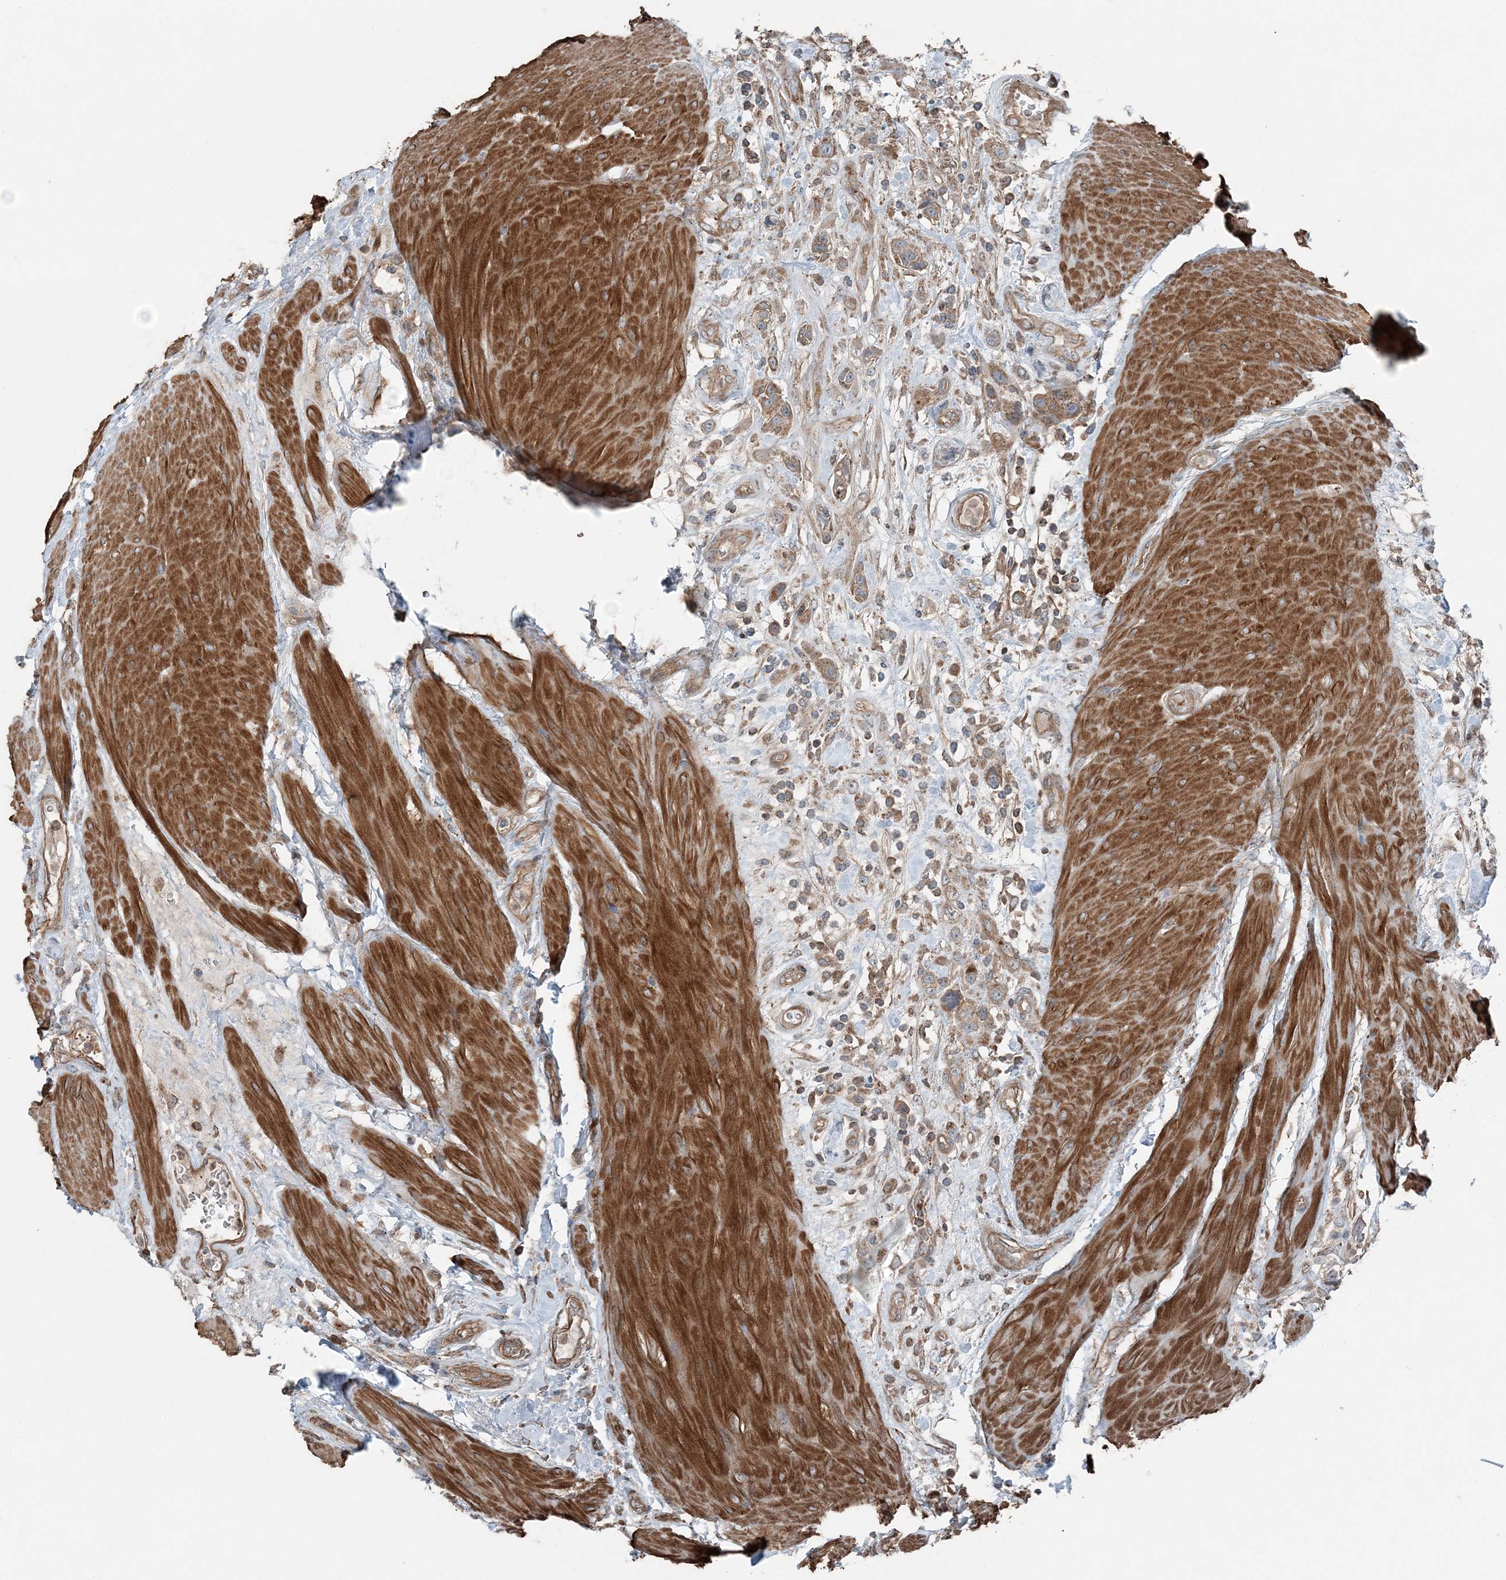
{"staining": {"intensity": "moderate", "quantity": ">75%", "location": "cytoplasmic/membranous"}, "tissue": "urothelial cancer", "cell_type": "Tumor cells", "image_type": "cancer", "snomed": [{"axis": "morphology", "description": "Urothelial carcinoma, High grade"}, {"axis": "topography", "description": "Urinary bladder"}], "caption": "Tumor cells reveal moderate cytoplasmic/membranous expression in approximately >75% of cells in urothelial cancer.", "gene": "KY", "patient": {"sex": "male", "age": 50}}